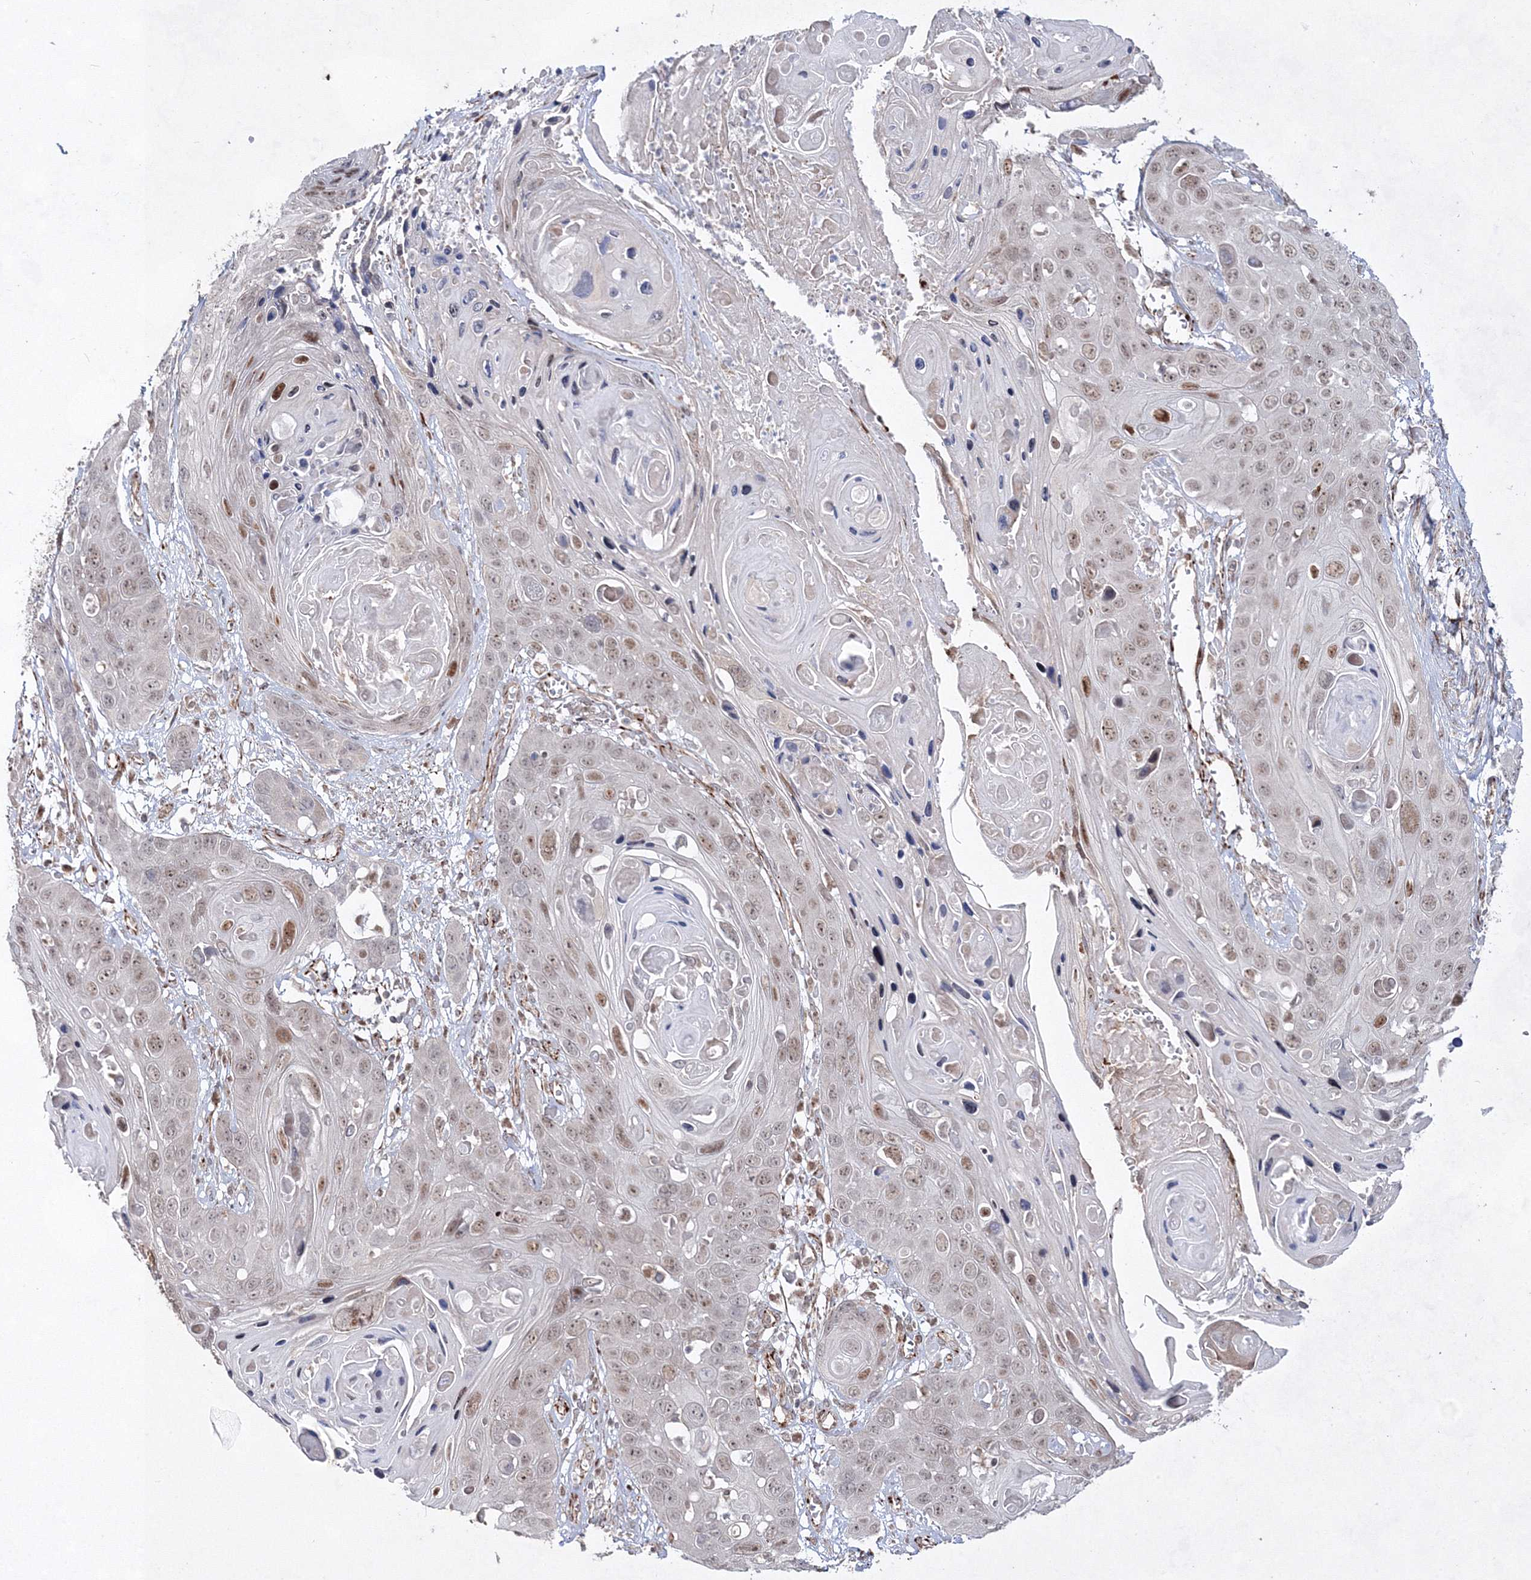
{"staining": {"intensity": "moderate", "quantity": "<25%", "location": "nuclear"}, "tissue": "skin cancer", "cell_type": "Tumor cells", "image_type": "cancer", "snomed": [{"axis": "morphology", "description": "Squamous cell carcinoma, NOS"}, {"axis": "topography", "description": "Skin"}], "caption": "This photomicrograph demonstrates skin cancer (squamous cell carcinoma) stained with IHC to label a protein in brown. The nuclear of tumor cells show moderate positivity for the protein. Nuclei are counter-stained blue.", "gene": "SNIP1", "patient": {"sex": "male", "age": 55}}